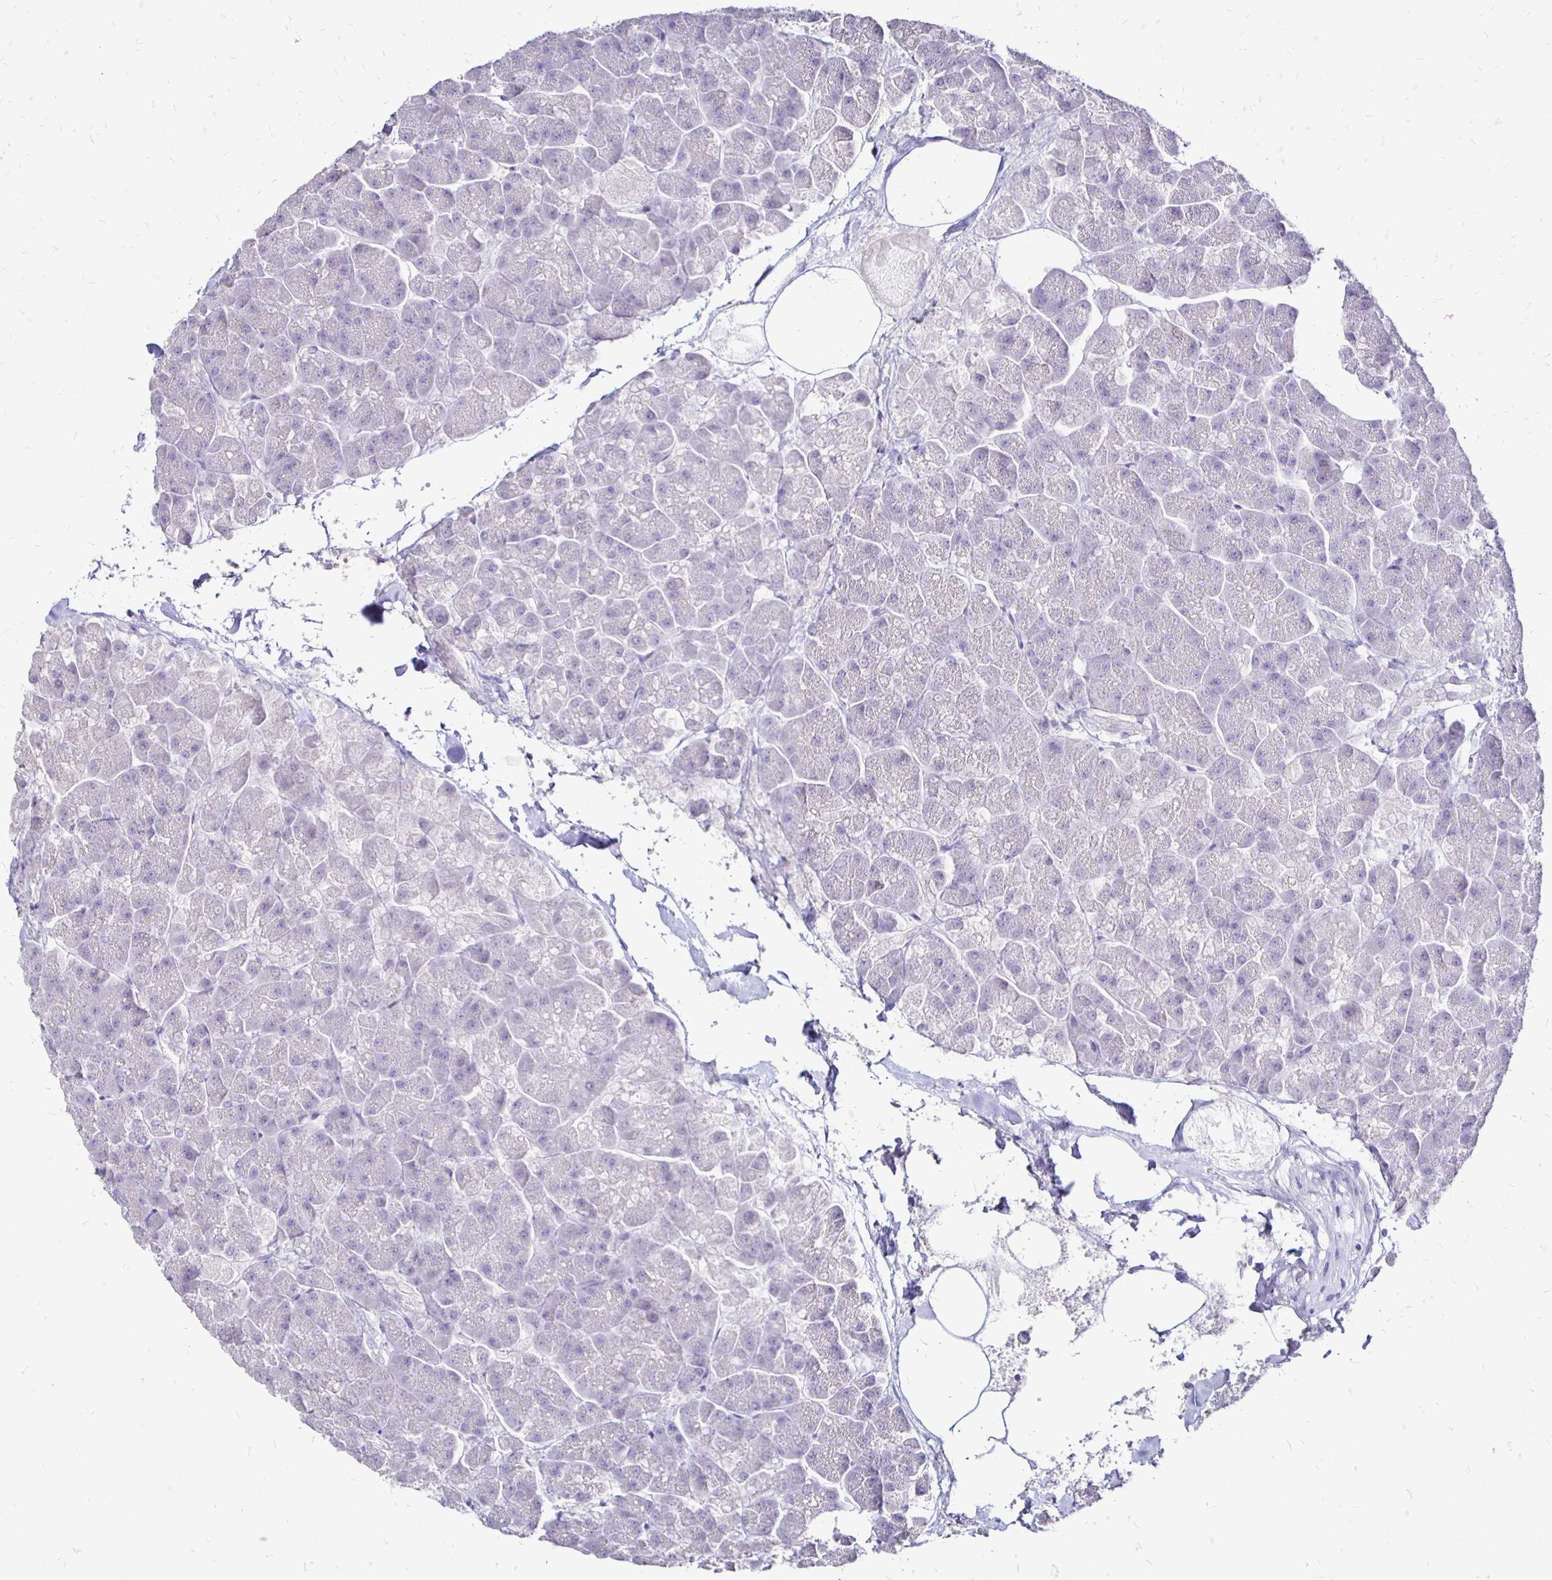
{"staining": {"intensity": "negative", "quantity": "none", "location": "none"}, "tissue": "pancreas", "cell_type": "Exocrine glandular cells", "image_type": "normal", "snomed": [{"axis": "morphology", "description": "Normal tissue, NOS"}, {"axis": "topography", "description": "Pancreas"}, {"axis": "topography", "description": "Peripheral nerve tissue"}], "caption": "The immunohistochemistry (IHC) image has no significant staining in exocrine glandular cells of pancreas. The staining was performed using DAB (3,3'-diaminobenzidine) to visualize the protein expression in brown, while the nuclei were stained in blue with hematoxylin (Magnification: 20x).", "gene": "IRGC", "patient": {"sex": "male", "age": 54}}